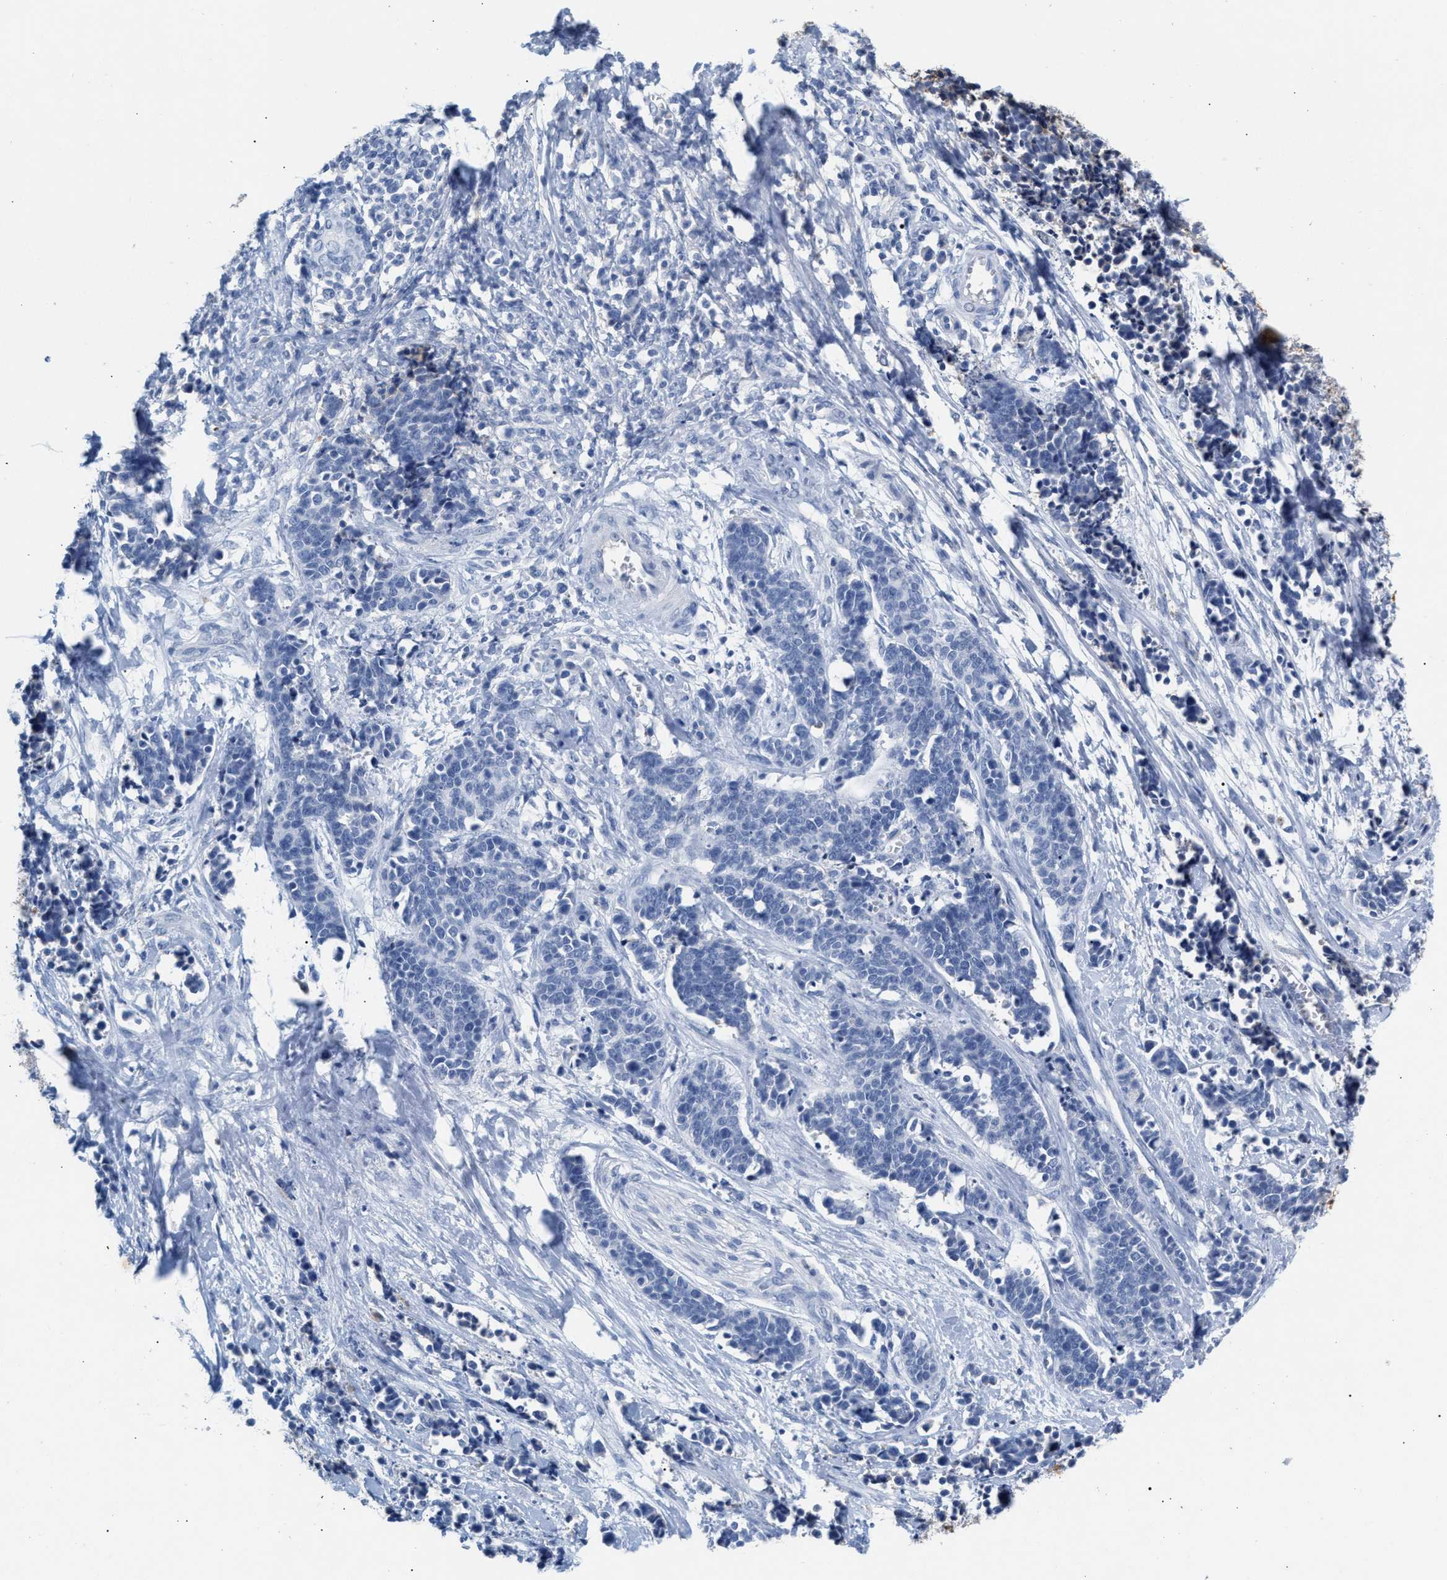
{"staining": {"intensity": "negative", "quantity": "none", "location": "none"}, "tissue": "cervical cancer", "cell_type": "Tumor cells", "image_type": "cancer", "snomed": [{"axis": "morphology", "description": "Squamous cell carcinoma, NOS"}, {"axis": "topography", "description": "Cervix"}], "caption": "This is an IHC photomicrograph of human cervical squamous cell carcinoma. There is no positivity in tumor cells.", "gene": "APOH", "patient": {"sex": "female", "age": 35}}